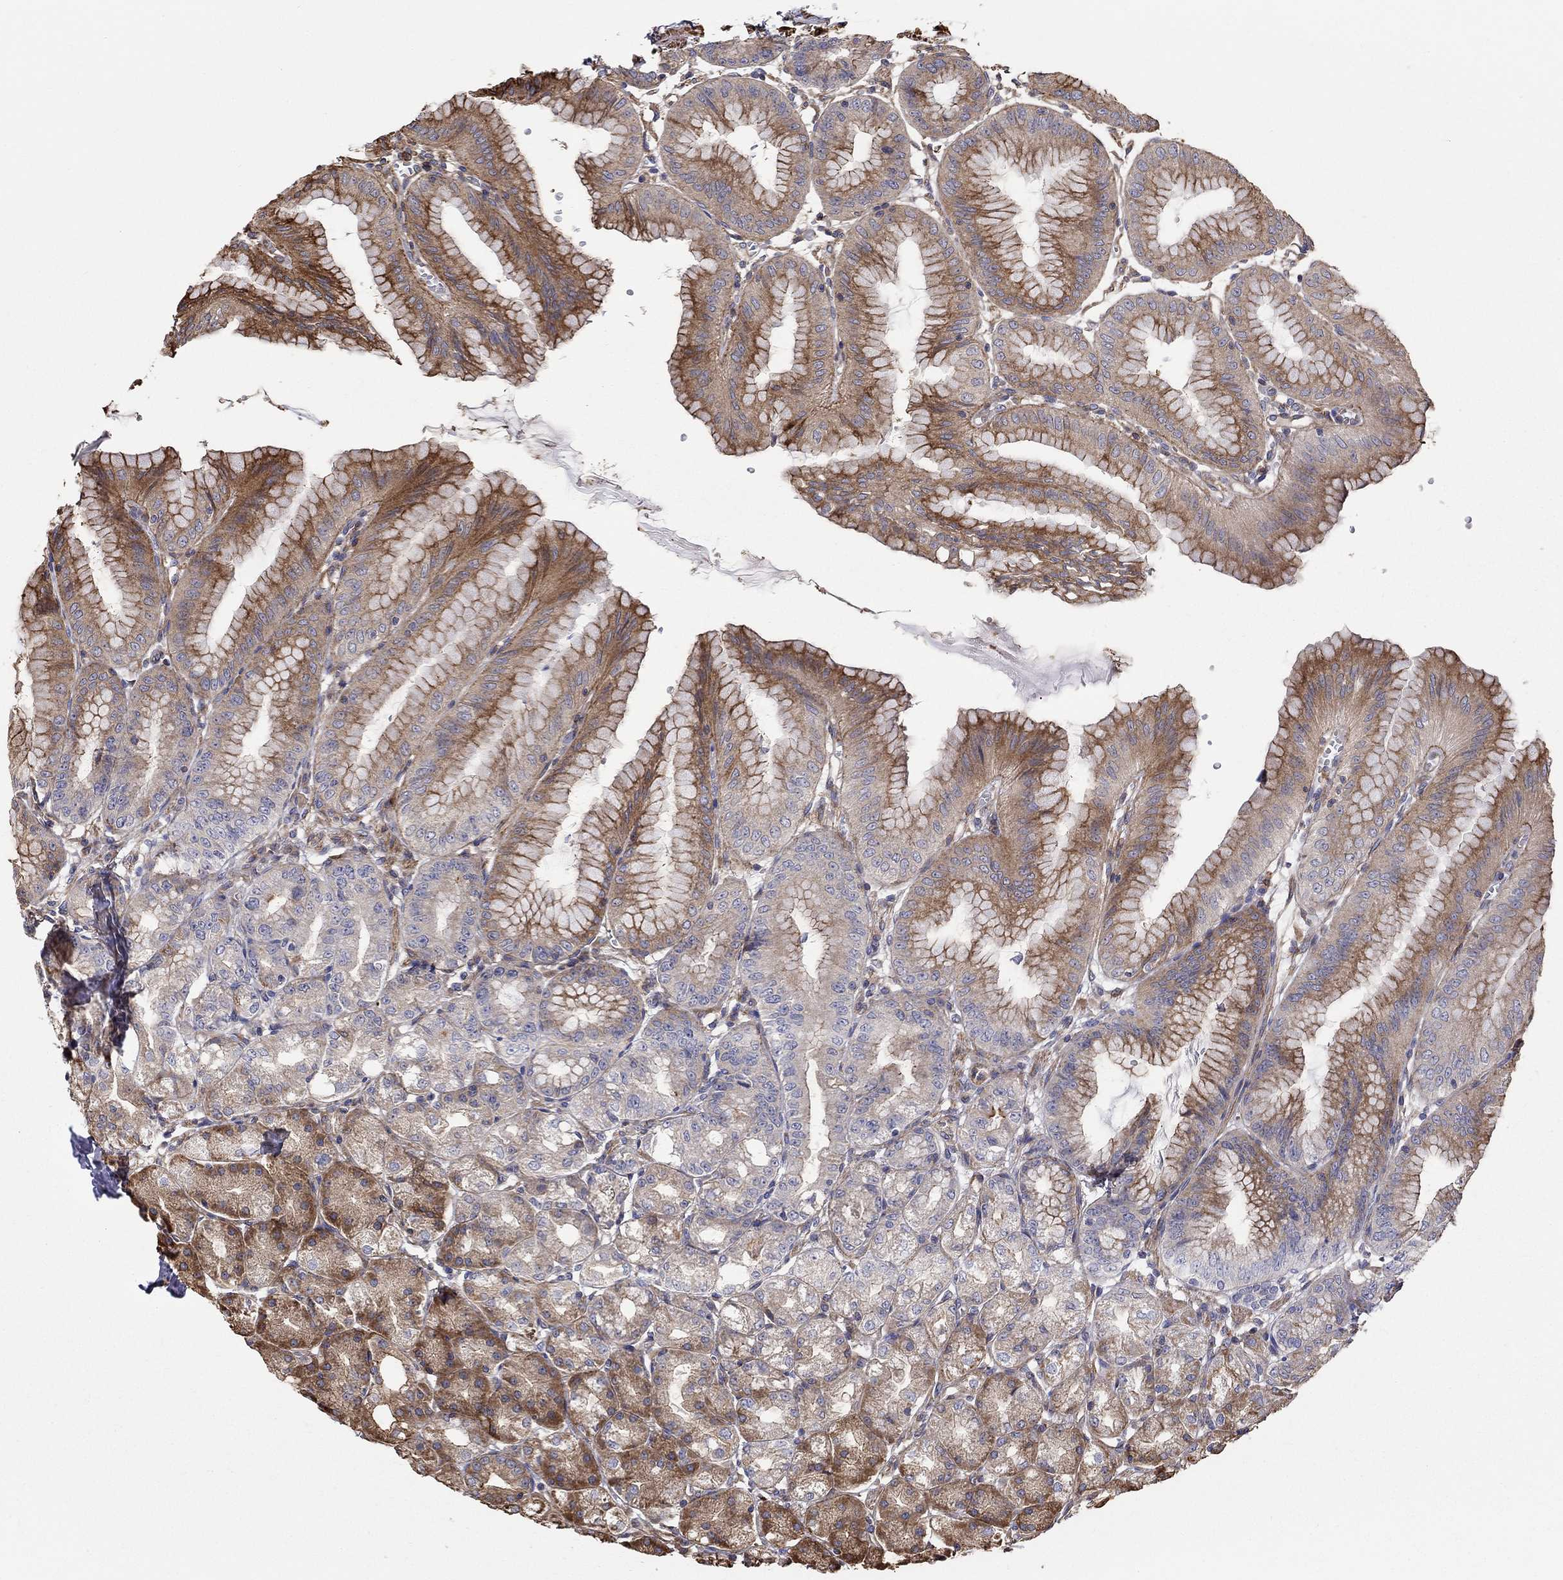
{"staining": {"intensity": "strong", "quantity": "25%-75%", "location": "cytoplasmic/membranous"}, "tissue": "stomach", "cell_type": "Glandular cells", "image_type": "normal", "snomed": [{"axis": "morphology", "description": "Normal tissue, NOS"}, {"axis": "topography", "description": "Stomach"}], "caption": "Immunohistochemical staining of normal human stomach displays high levels of strong cytoplasmic/membranous positivity in approximately 25%-75% of glandular cells. The protein is stained brown, and the nuclei are stained in blue (DAB (3,3'-diaminobenzidine) IHC with brightfield microscopy, high magnification).", "gene": "NPHP1", "patient": {"sex": "male", "age": 71}}